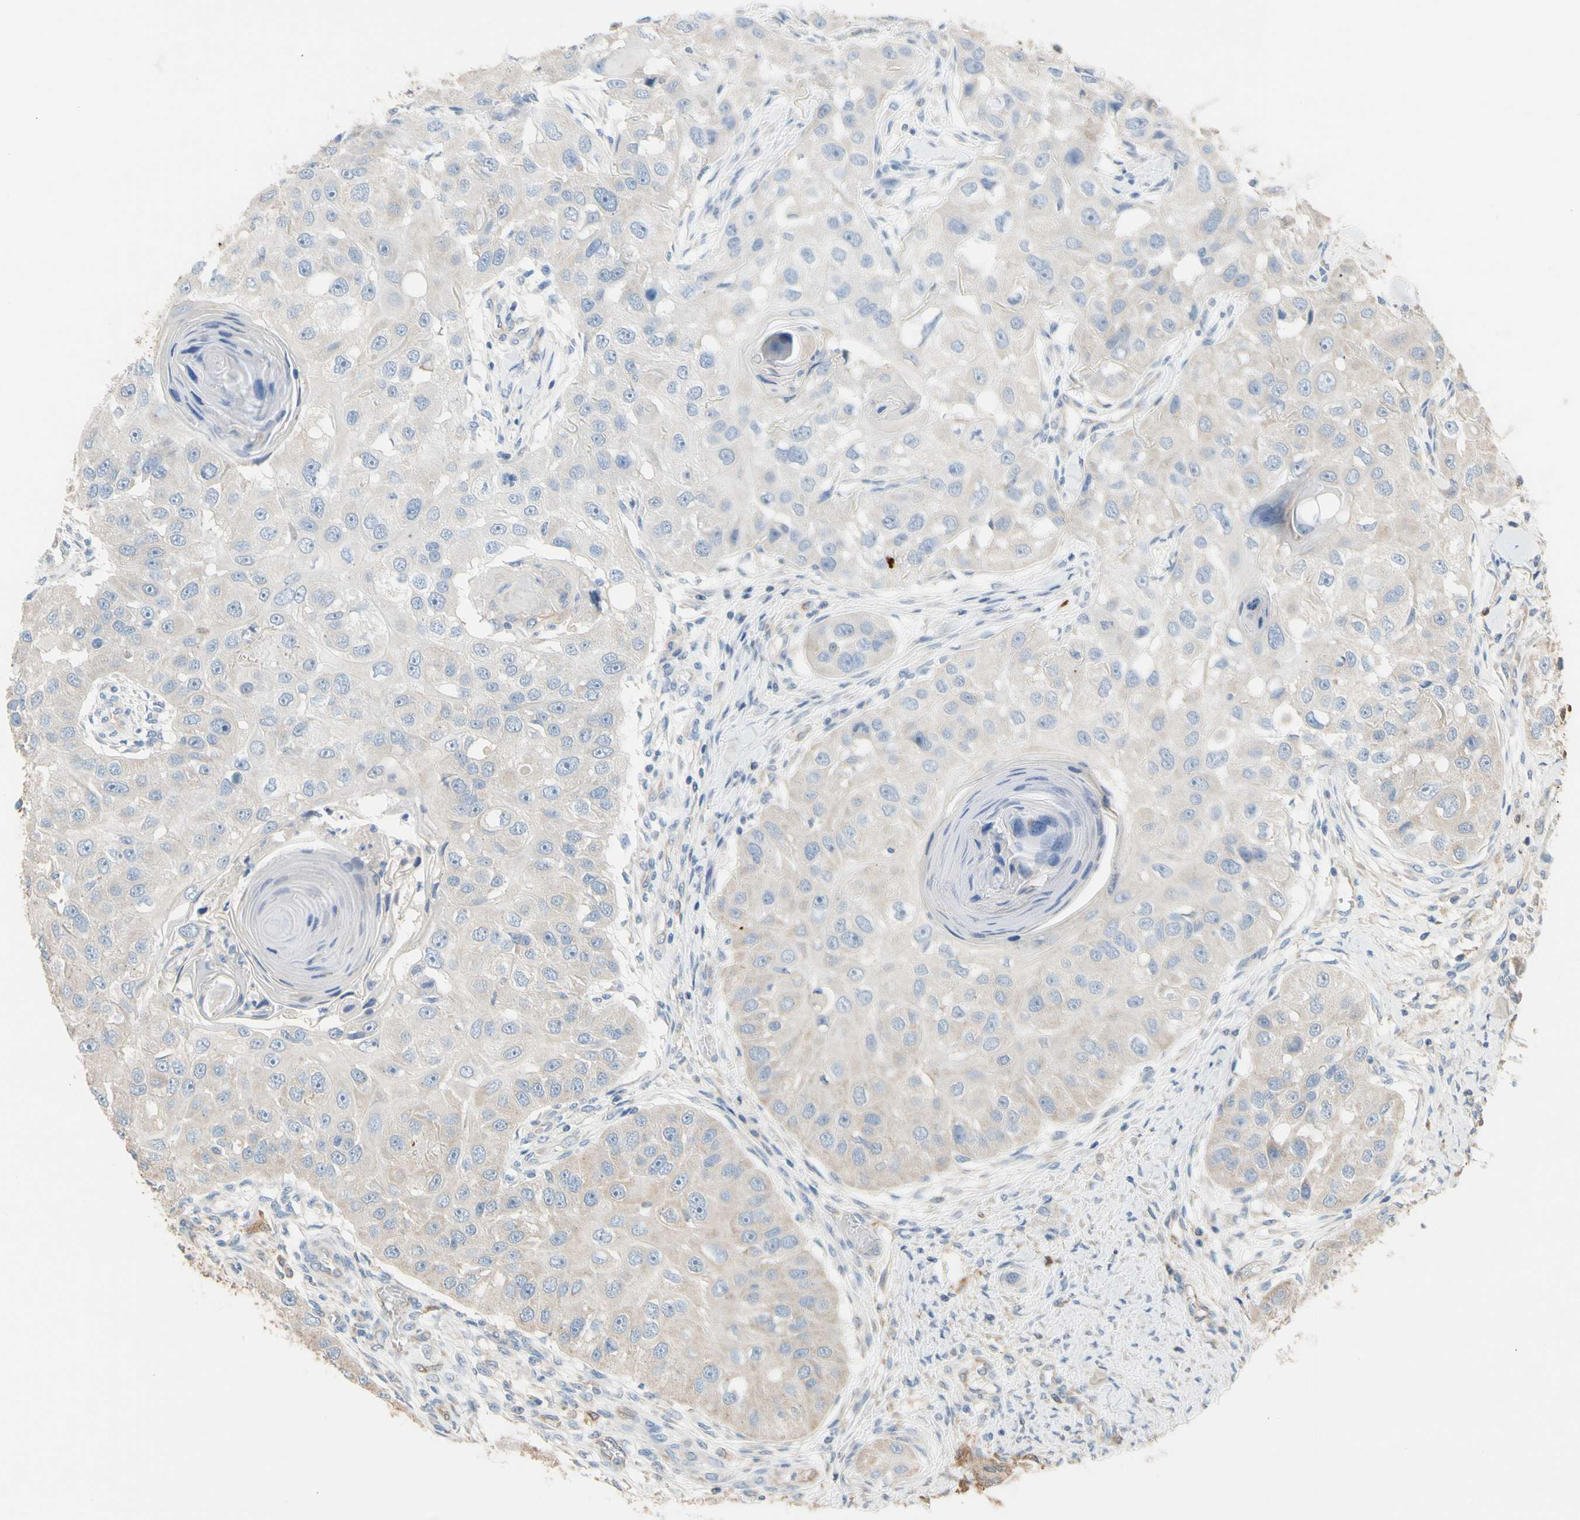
{"staining": {"intensity": "weak", "quantity": ">75%", "location": "cytoplasmic/membranous"}, "tissue": "head and neck cancer", "cell_type": "Tumor cells", "image_type": "cancer", "snomed": [{"axis": "morphology", "description": "Normal tissue, NOS"}, {"axis": "morphology", "description": "Squamous cell carcinoma, NOS"}, {"axis": "topography", "description": "Skeletal muscle"}, {"axis": "topography", "description": "Head-Neck"}], "caption": "IHC histopathology image of neoplastic tissue: human head and neck squamous cell carcinoma stained using IHC reveals low levels of weak protein expression localized specifically in the cytoplasmic/membranous of tumor cells, appearing as a cytoplasmic/membranous brown color.", "gene": "ALDH1A2", "patient": {"sex": "male", "age": 51}}